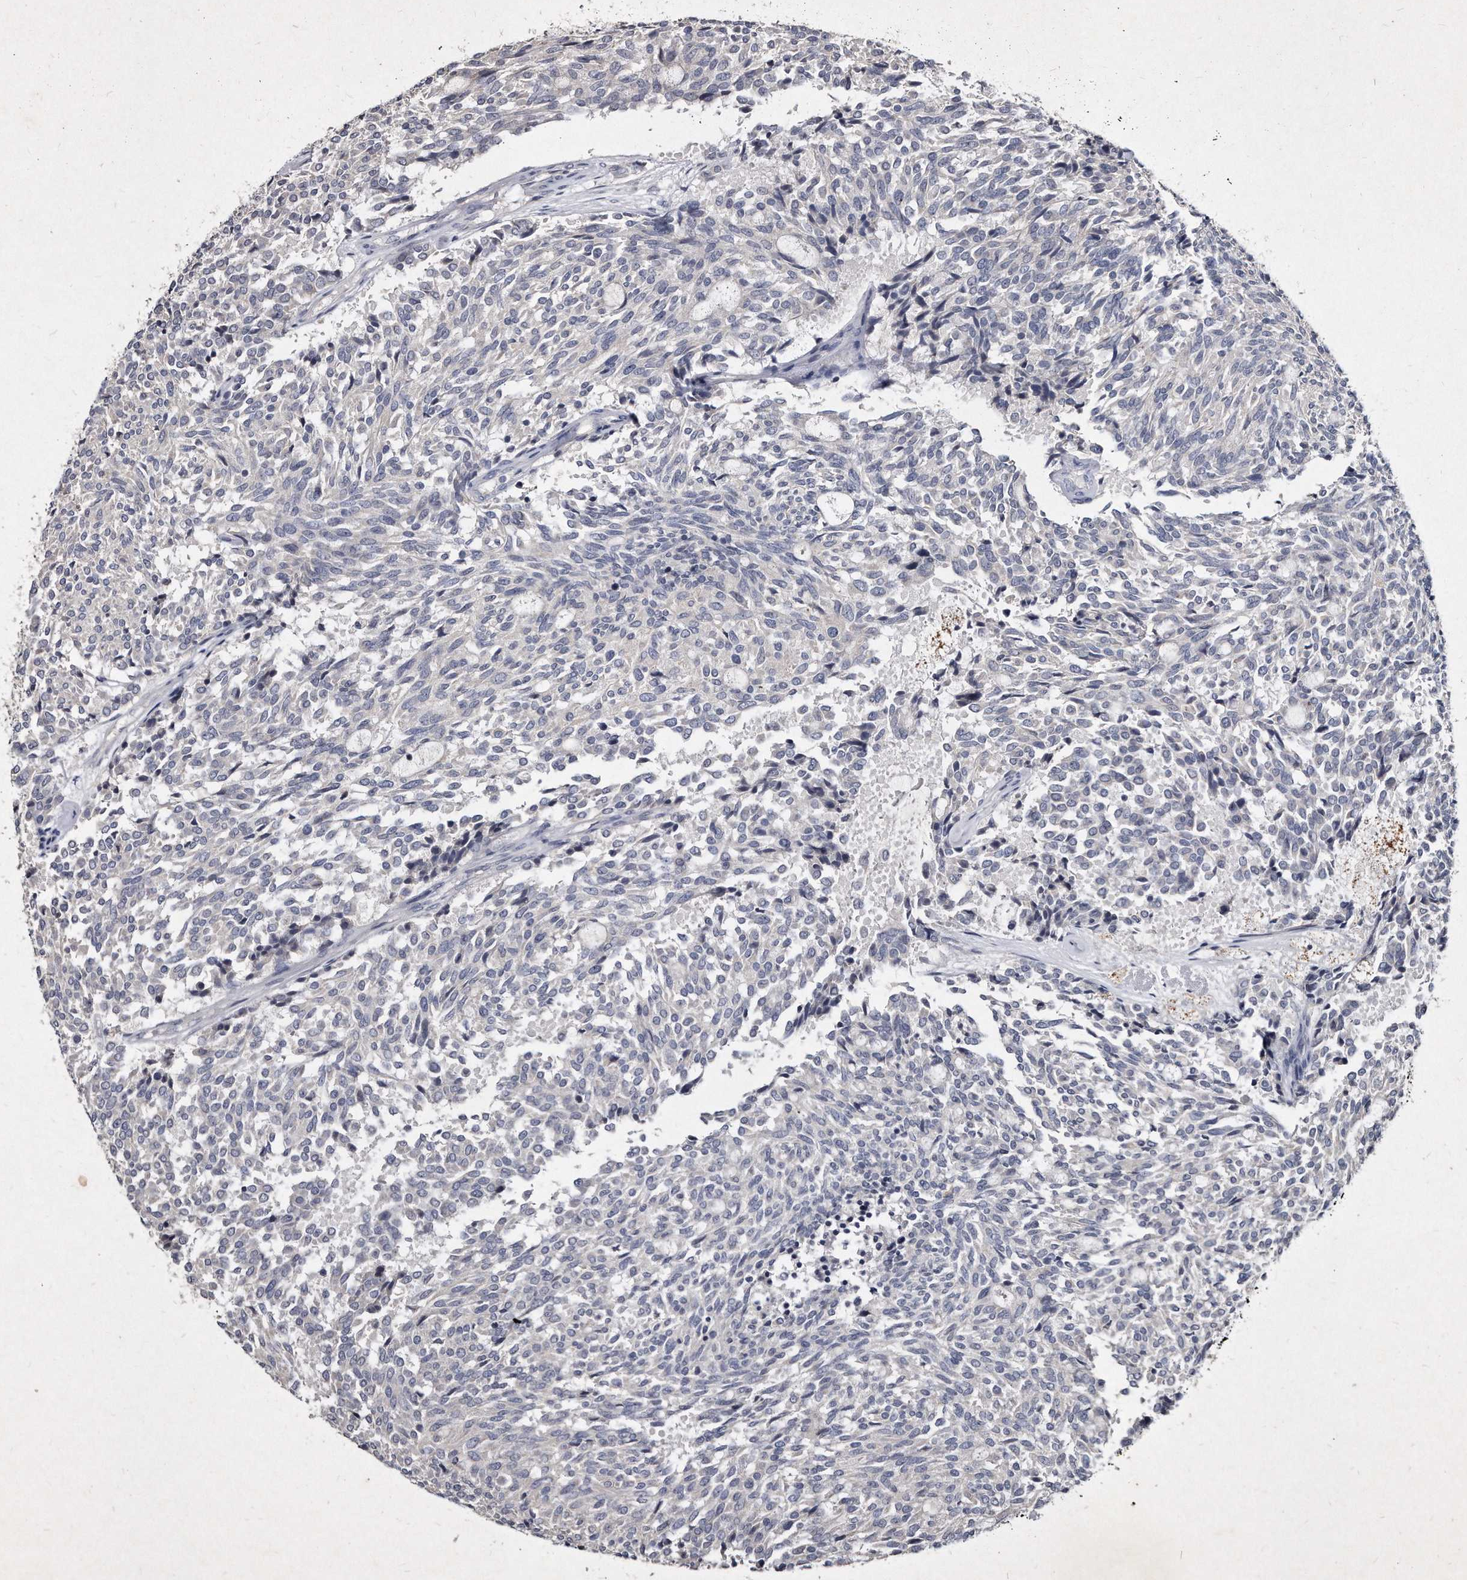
{"staining": {"intensity": "negative", "quantity": "none", "location": "none"}, "tissue": "carcinoid", "cell_type": "Tumor cells", "image_type": "cancer", "snomed": [{"axis": "morphology", "description": "Carcinoid, malignant, NOS"}, {"axis": "topography", "description": "Pancreas"}], "caption": "DAB immunohistochemical staining of human carcinoid exhibits no significant expression in tumor cells.", "gene": "KLHDC3", "patient": {"sex": "female", "age": 54}}